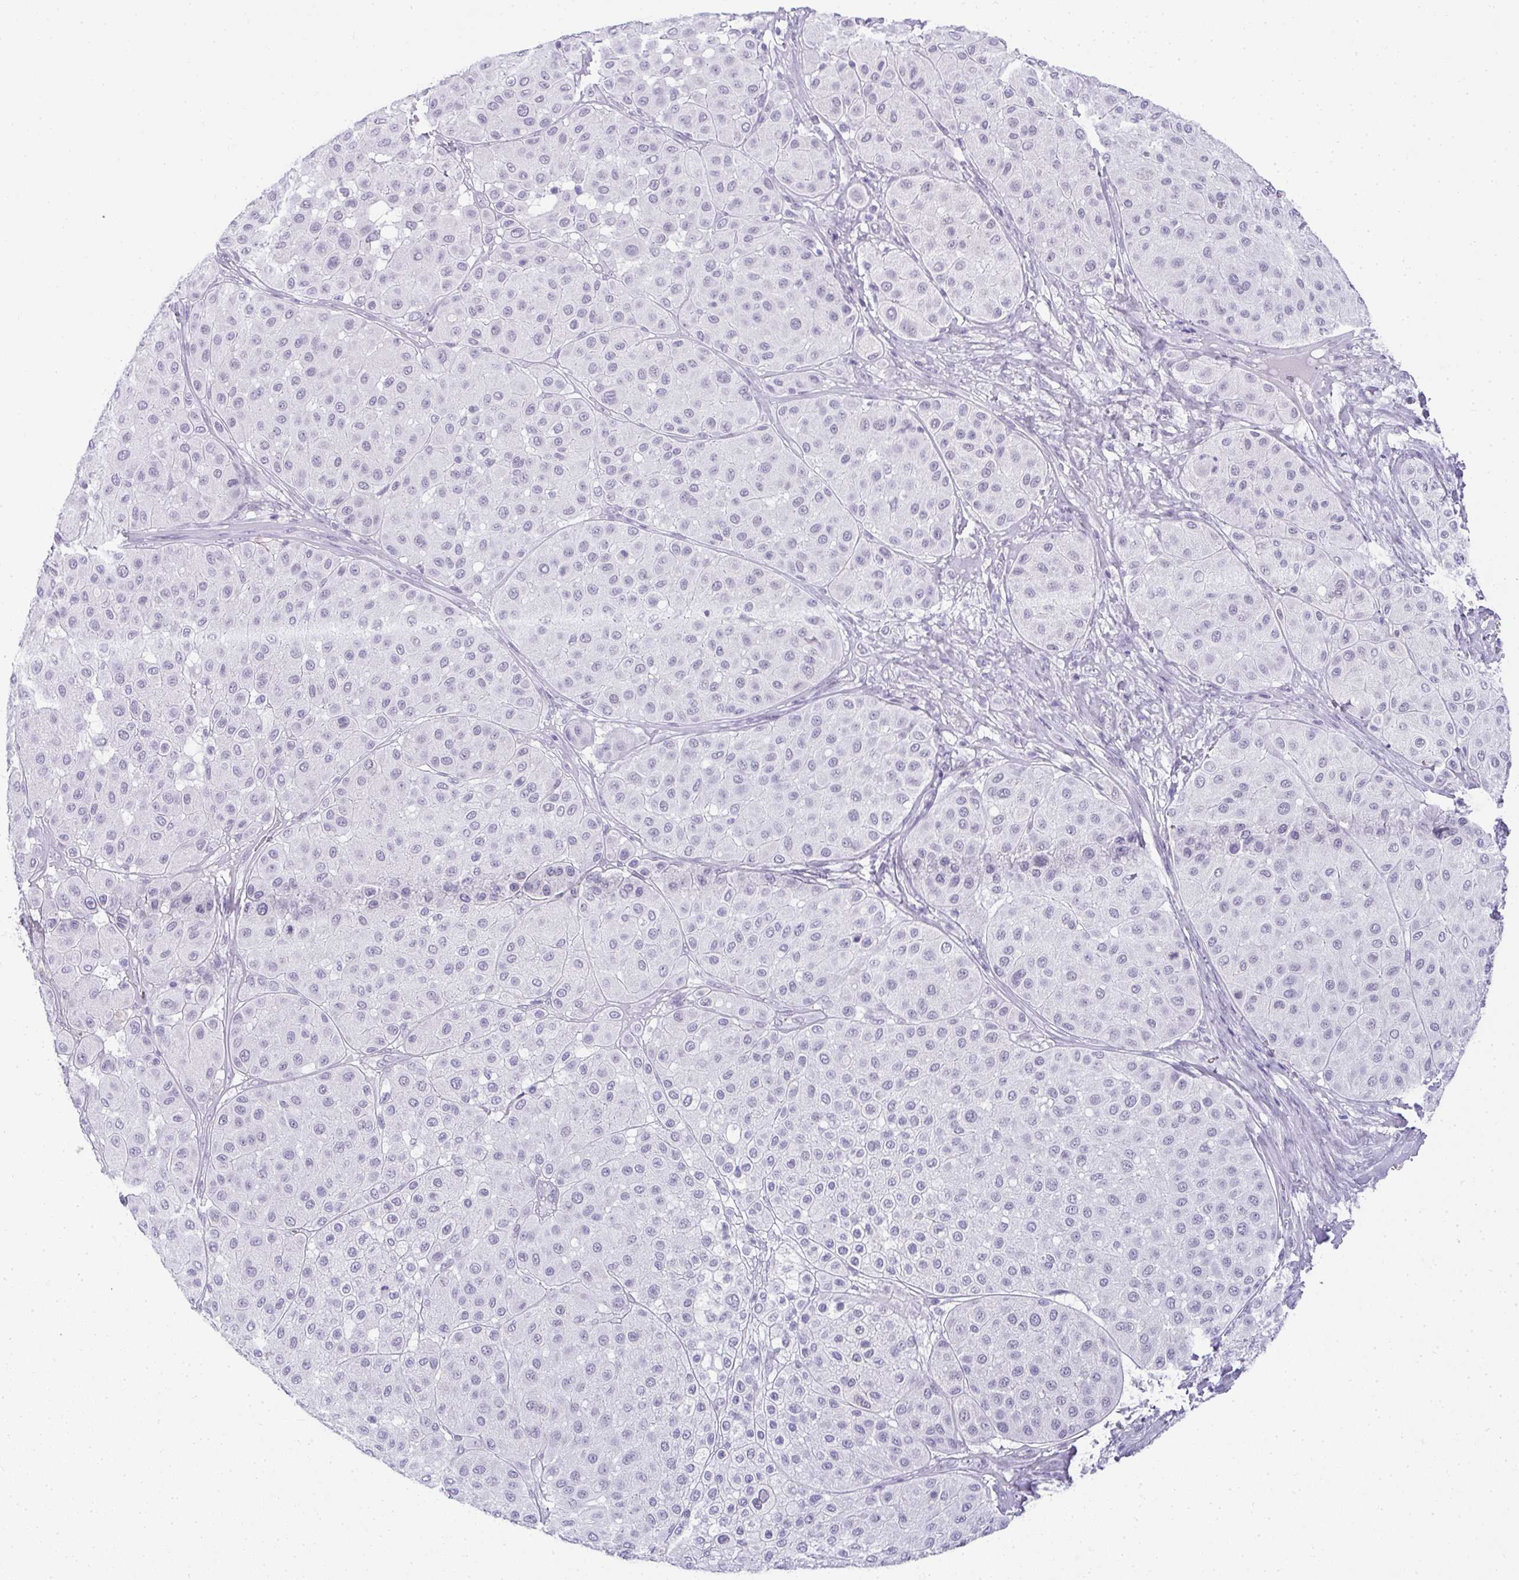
{"staining": {"intensity": "negative", "quantity": "none", "location": "none"}, "tissue": "melanoma", "cell_type": "Tumor cells", "image_type": "cancer", "snomed": [{"axis": "morphology", "description": "Malignant melanoma, Metastatic site"}, {"axis": "topography", "description": "Smooth muscle"}], "caption": "An image of malignant melanoma (metastatic site) stained for a protein demonstrates no brown staining in tumor cells.", "gene": "PLA2G1B", "patient": {"sex": "male", "age": 41}}